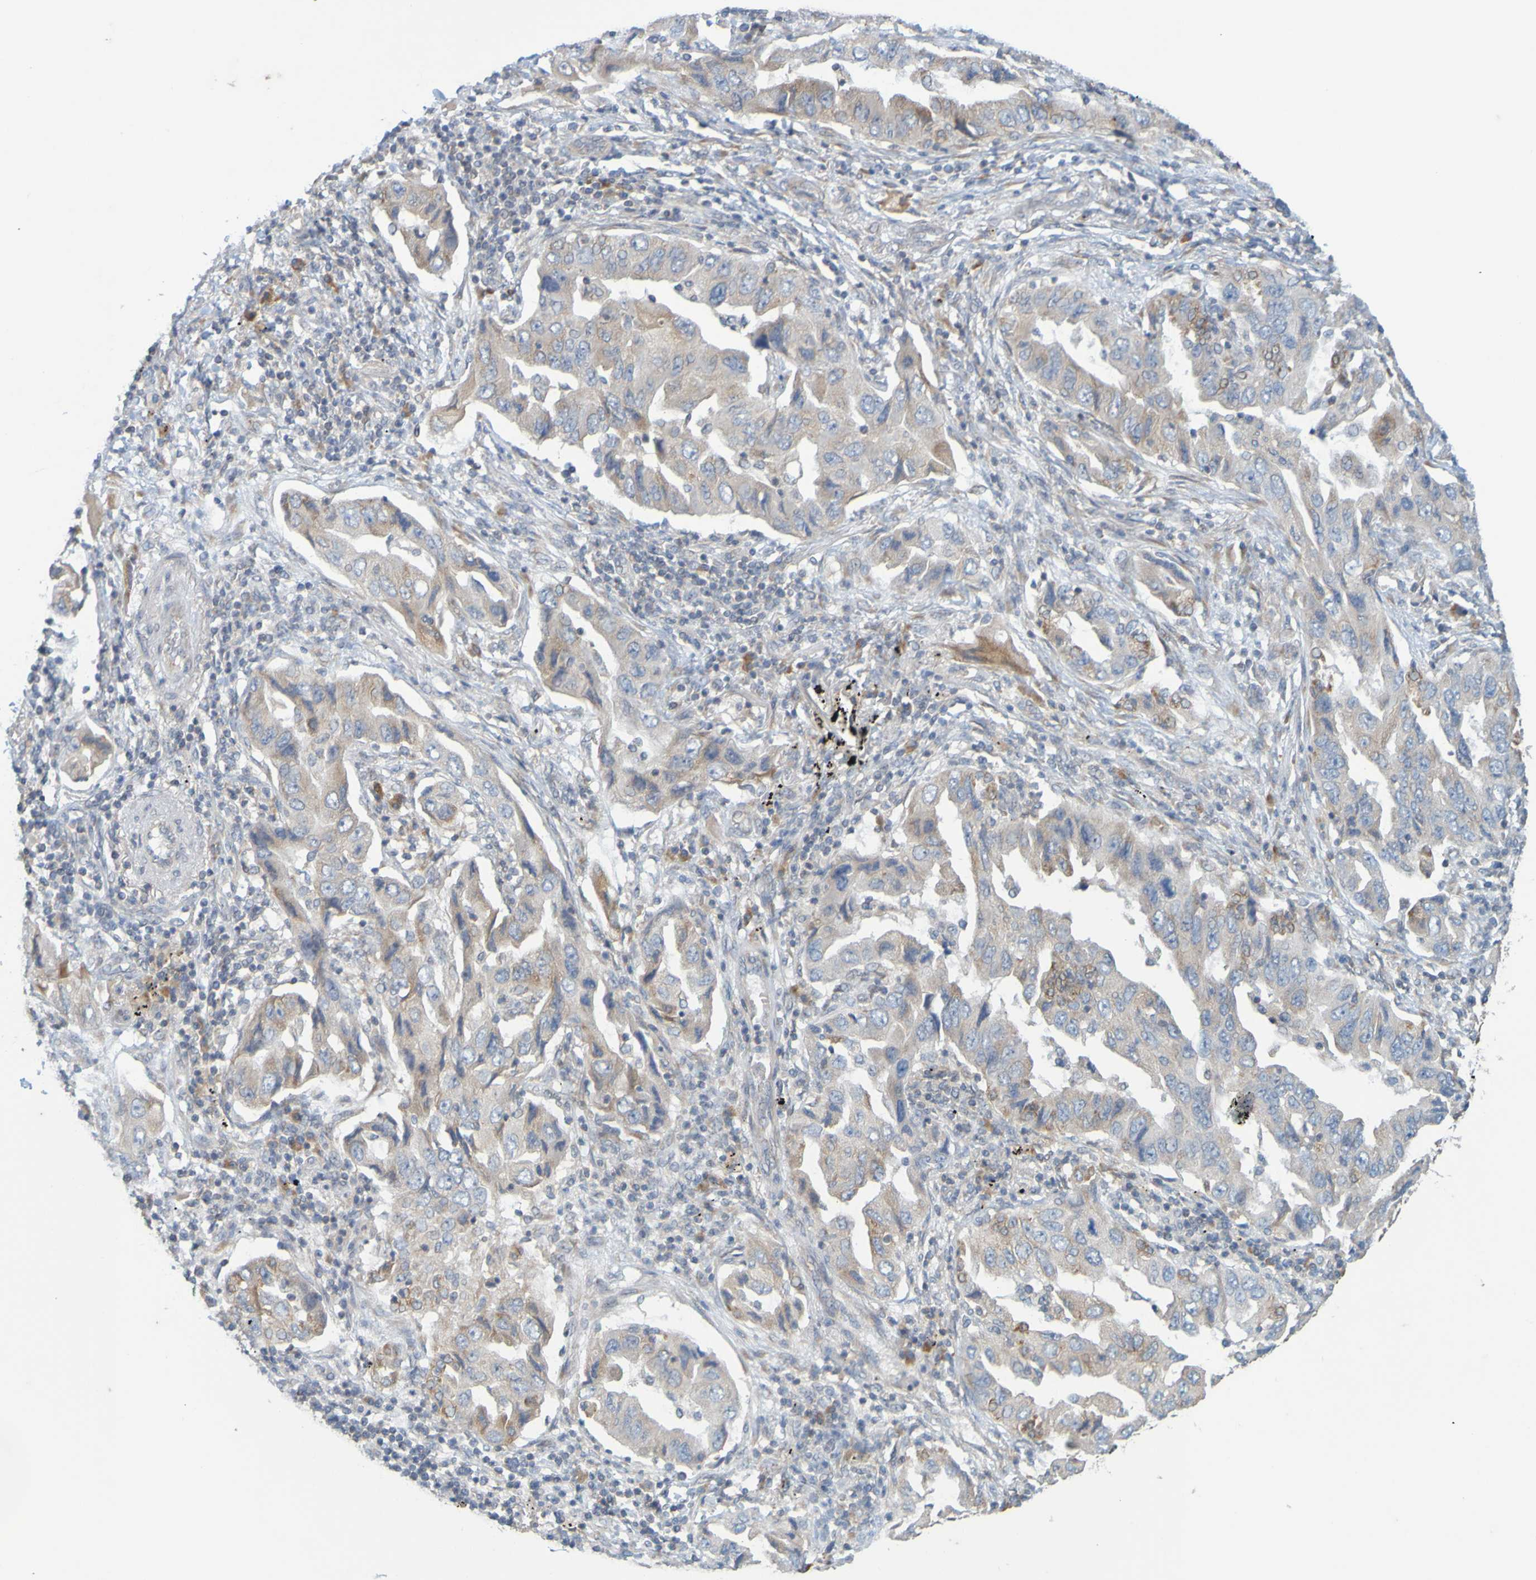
{"staining": {"intensity": "moderate", "quantity": "<25%", "location": "cytoplasmic/membranous"}, "tissue": "lung cancer", "cell_type": "Tumor cells", "image_type": "cancer", "snomed": [{"axis": "morphology", "description": "Adenocarcinoma, NOS"}, {"axis": "topography", "description": "Lung"}], "caption": "Immunohistochemistry (DAB) staining of human adenocarcinoma (lung) demonstrates moderate cytoplasmic/membranous protein staining in about <25% of tumor cells. (DAB IHC with brightfield microscopy, high magnification).", "gene": "MOGS", "patient": {"sex": "female", "age": 65}}